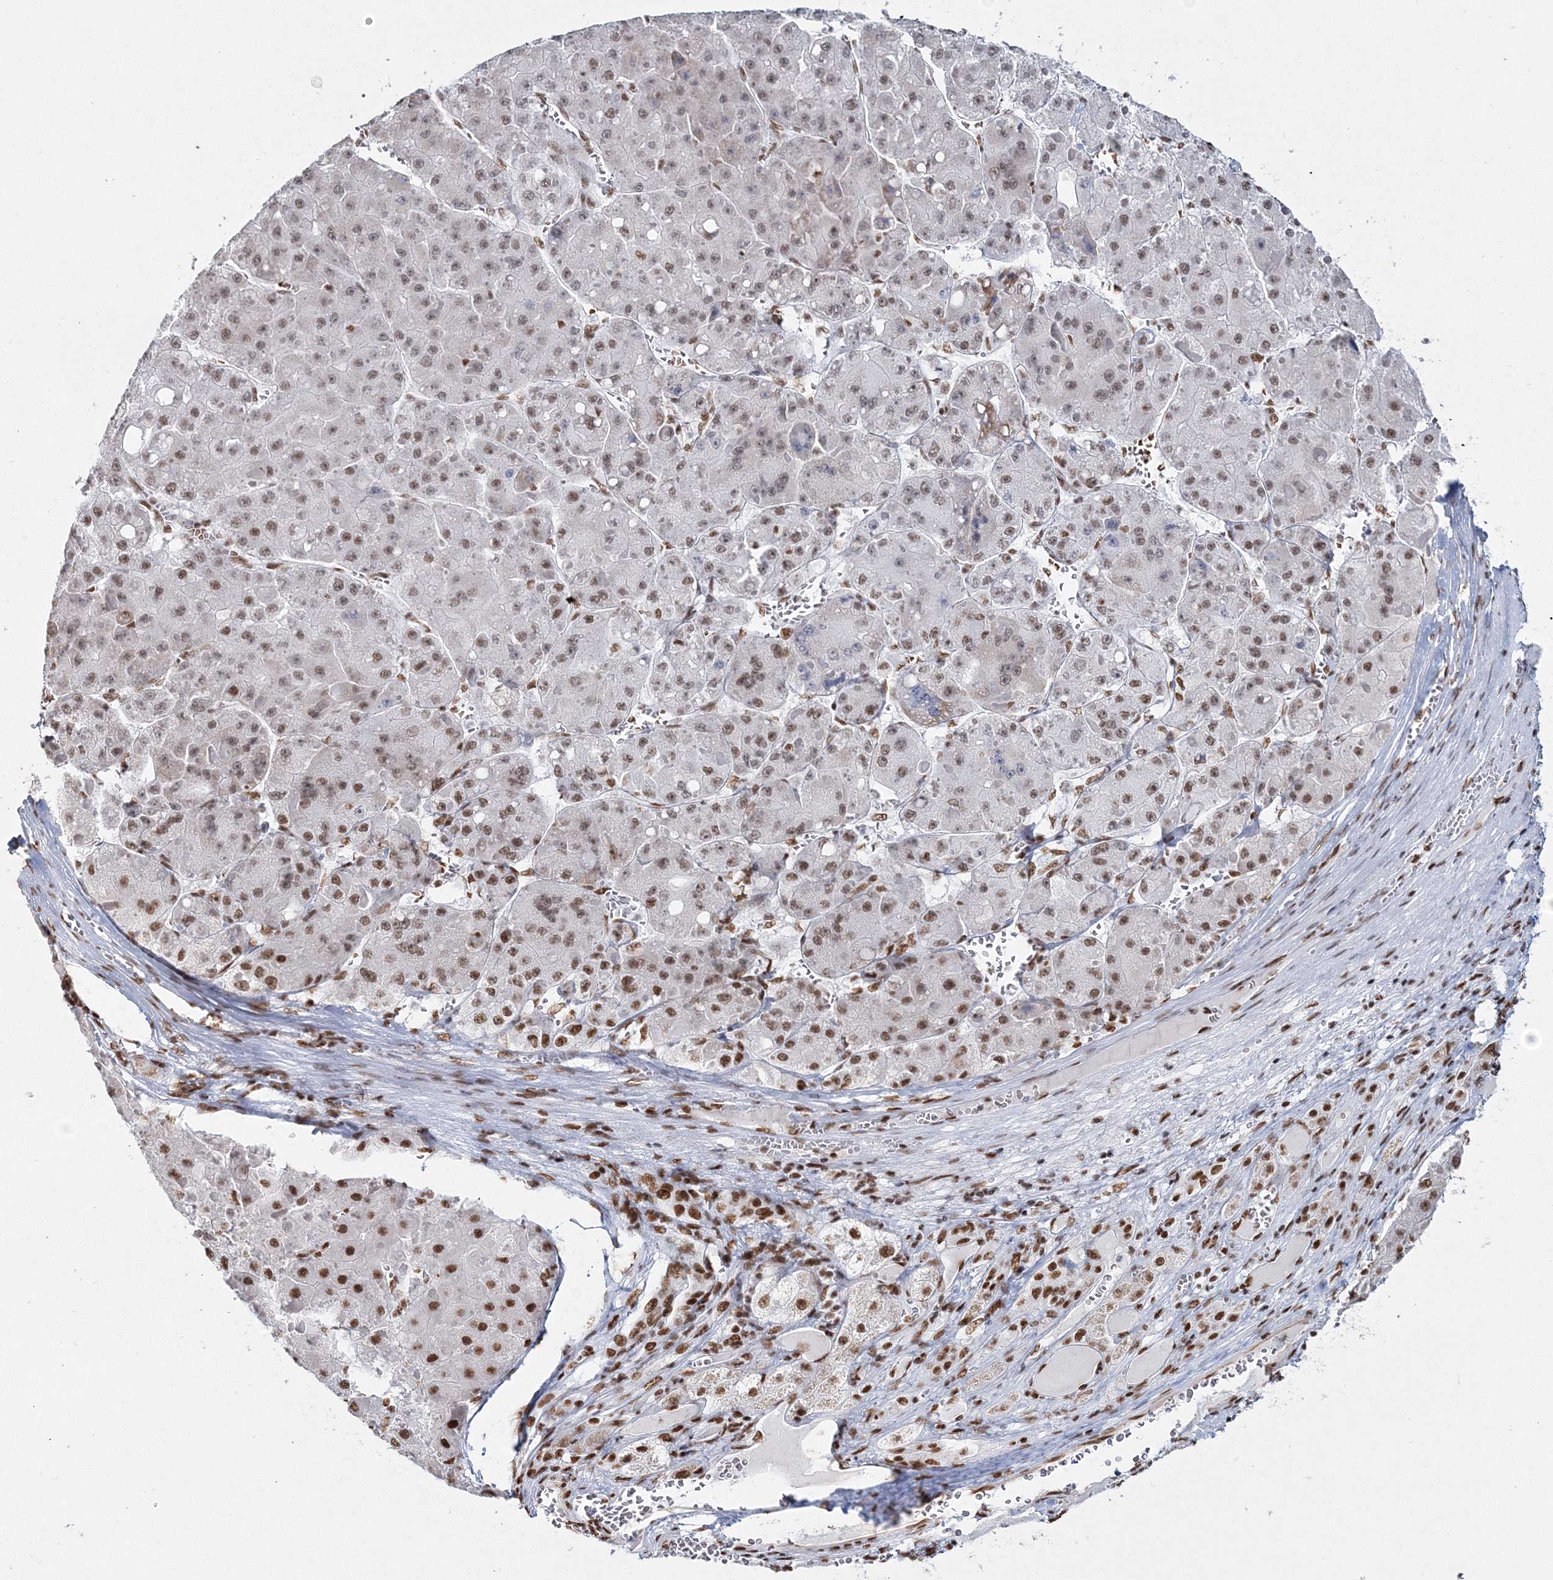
{"staining": {"intensity": "moderate", "quantity": ">75%", "location": "nuclear"}, "tissue": "liver cancer", "cell_type": "Tumor cells", "image_type": "cancer", "snomed": [{"axis": "morphology", "description": "Carcinoma, Hepatocellular, NOS"}, {"axis": "topography", "description": "Liver"}], "caption": "Brown immunohistochemical staining in liver cancer (hepatocellular carcinoma) displays moderate nuclear staining in approximately >75% of tumor cells.", "gene": "QRICH1", "patient": {"sex": "female", "age": 73}}